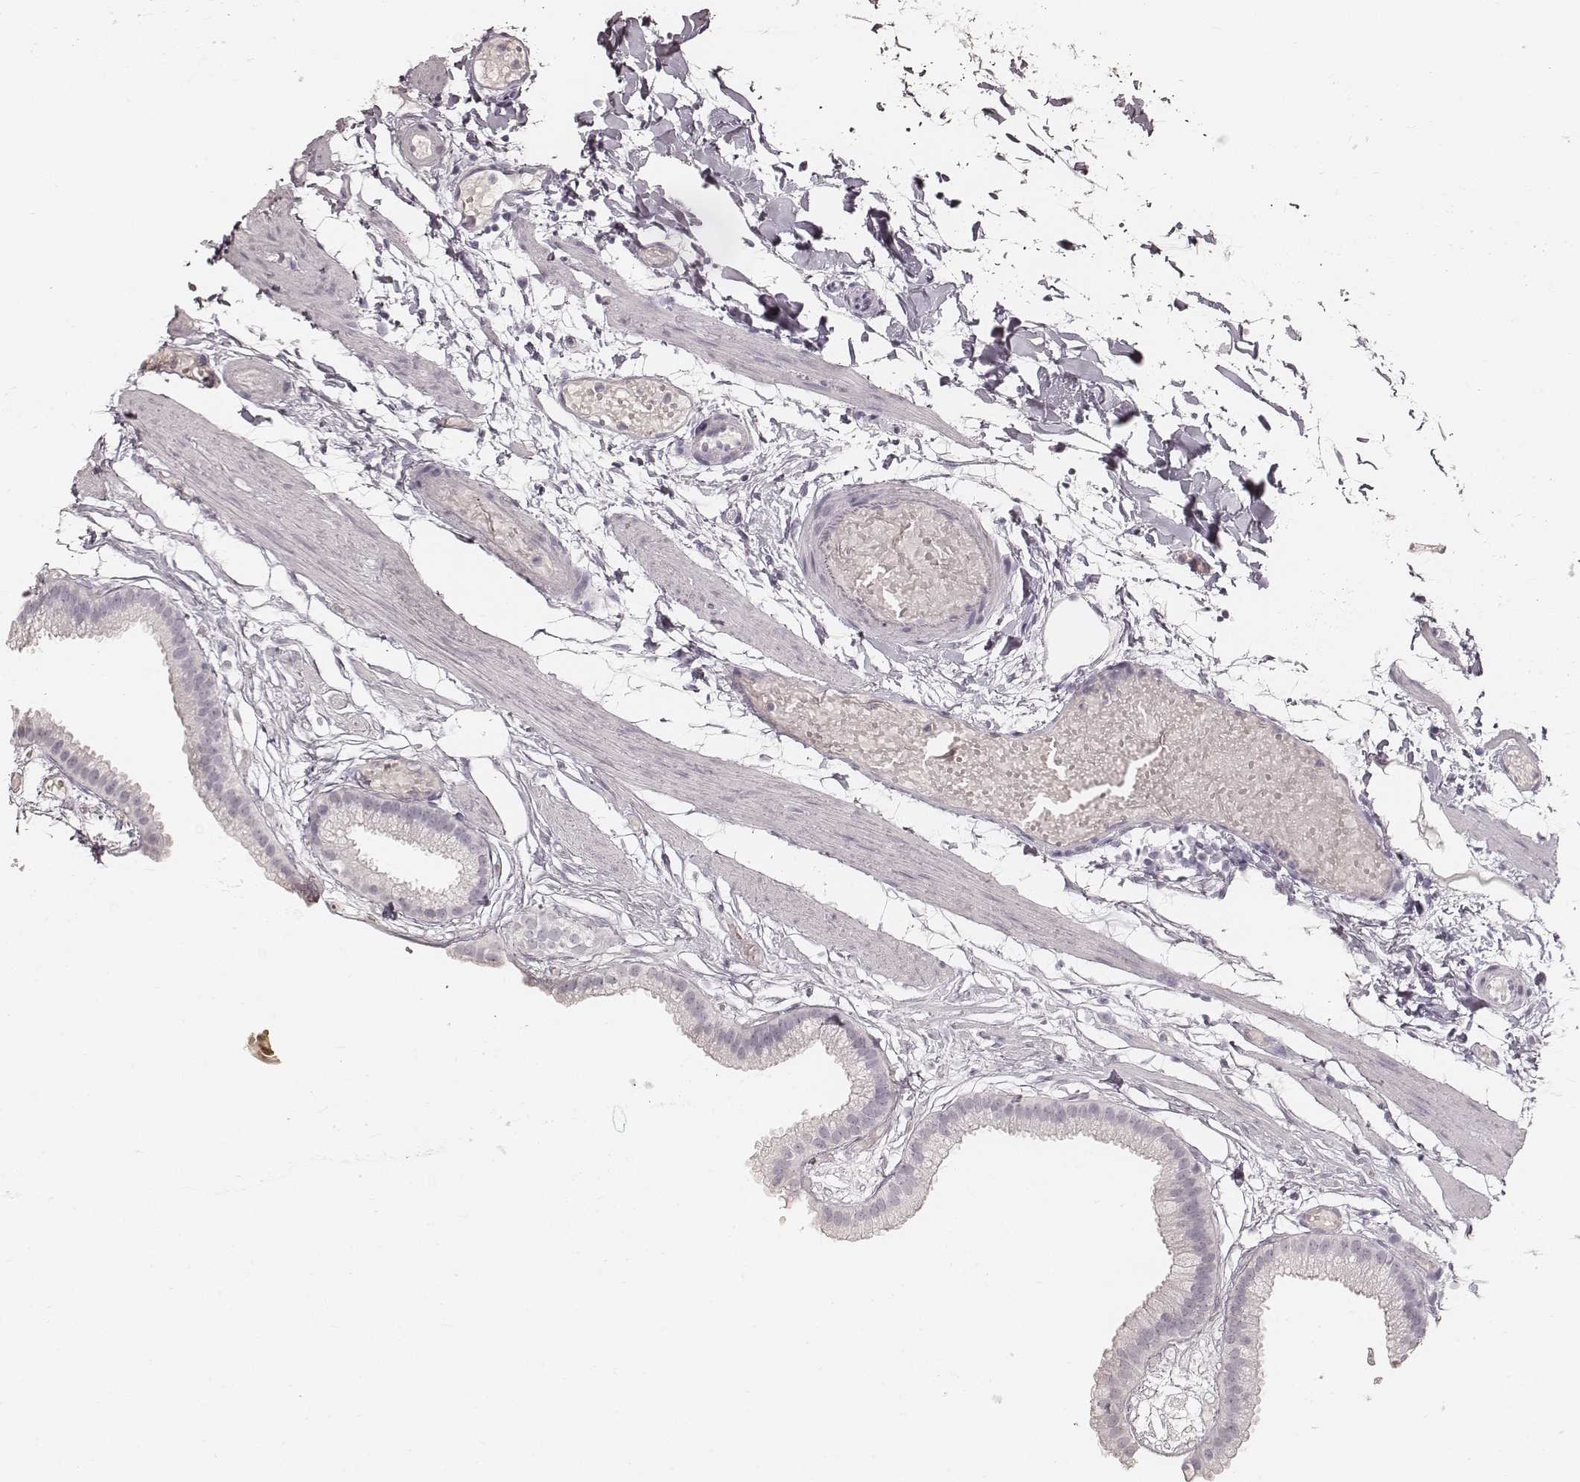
{"staining": {"intensity": "negative", "quantity": "none", "location": "none"}, "tissue": "gallbladder", "cell_type": "Glandular cells", "image_type": "normal", "snomed": [{"axis": "morphology", "description": "Normal tissue, NOS"}, {"axis": "topography", "description": "Gallbladder"}], "caption": "Immunohistochemistry image of benign human gallbladder stained for a protein (brown), which shows no expression in glandular cells.", "gene": "KRT26", "patient": {"sex": "female", "age": 45}}